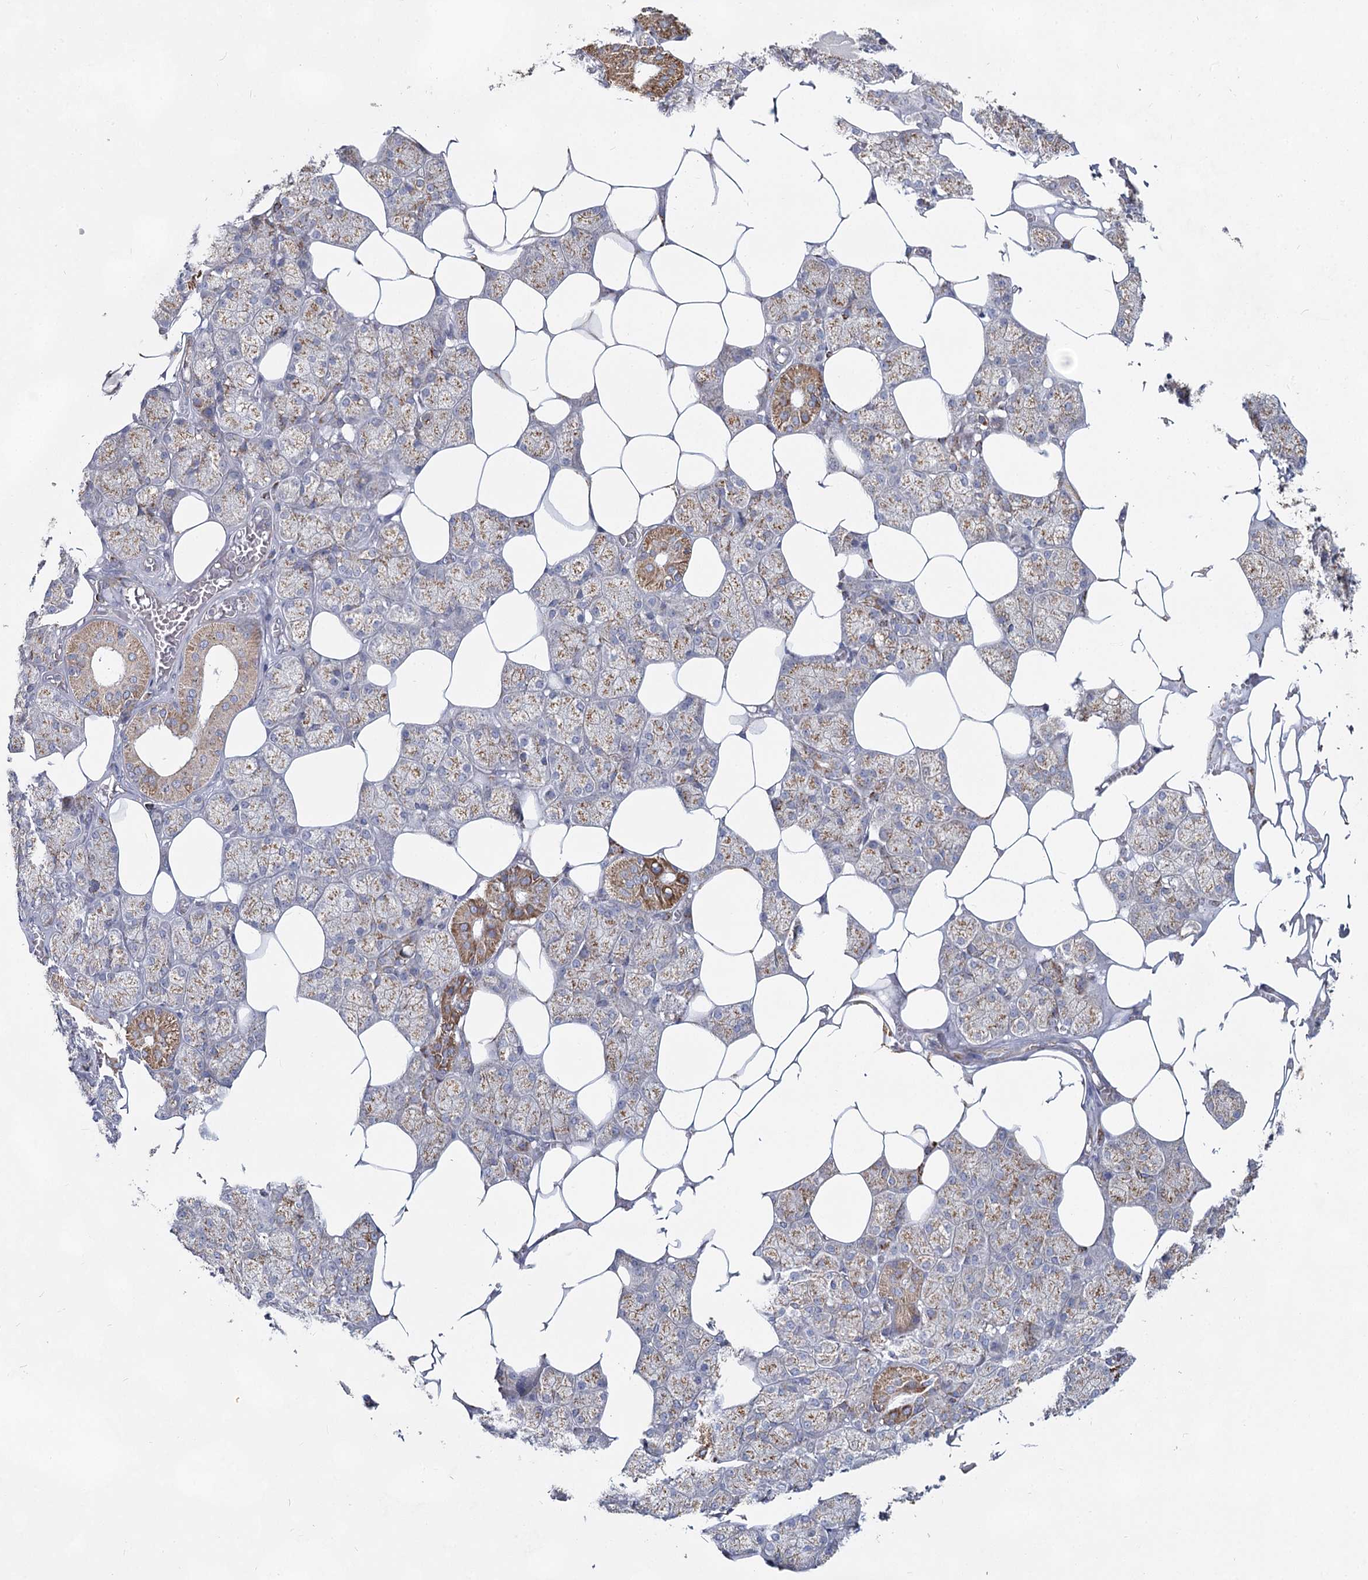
{"staining": {"intensity": "moderate", "quantity": "25%-75%", "location": "cytoplasmic/membranous"}, "tissue": "salivary gland", "cell_type": "Glandular cells", "image_type": "normal", "snomed": [{"axis": "morphology", "description": "Normal tissue, NOS"}, {"axis": "topography", "description": "Salivary gland"}], "caption": "Salivary gland stained with a brown dye reveals moderate cytoplasmic/membranous positive positivity in approximately 25%-75% of glandular cells.", "gene": "CCDC73", "patient": {"sex": "male", "age": 62}}